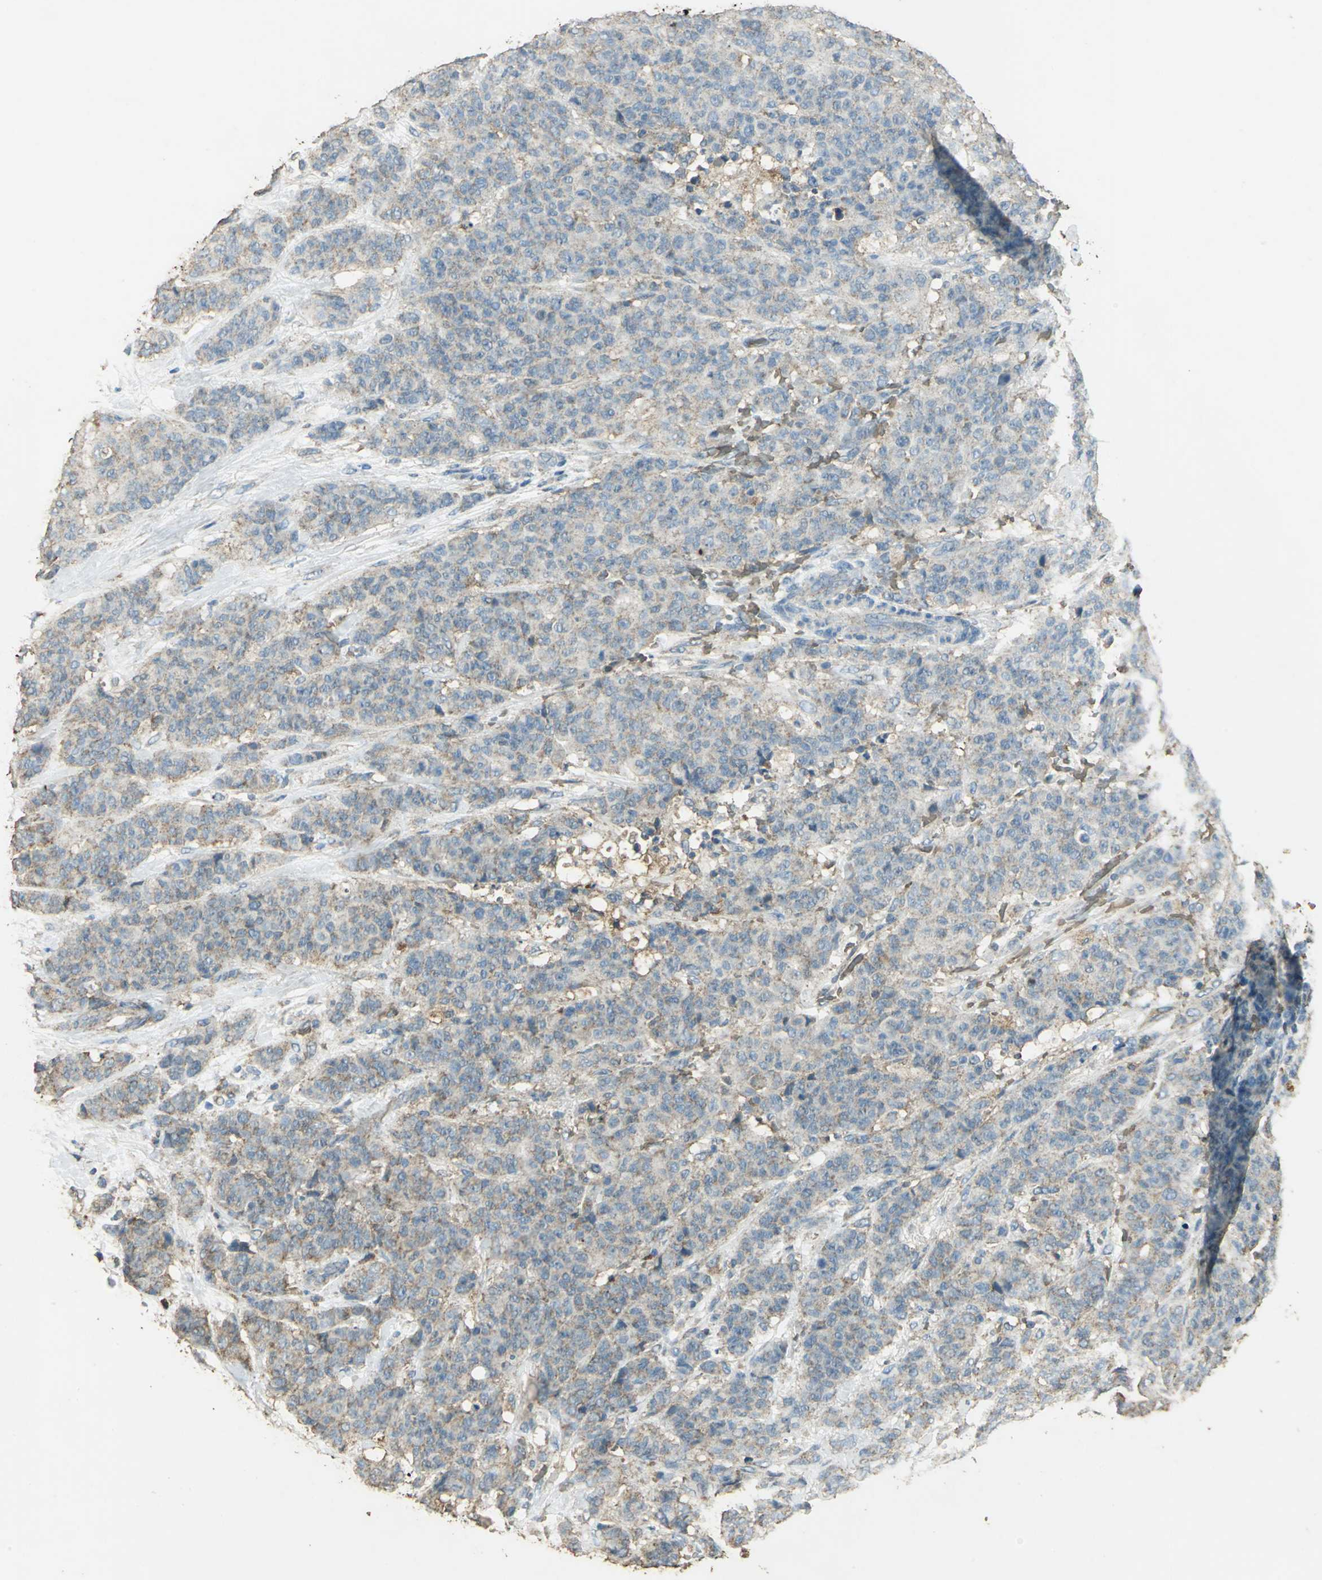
{"staining": {"intensity": "weak", "quantity": ">75%", "location": "cytoplasmic/membranous"}, "tissue": "breast cancer", "cell_type": "Tumor cells", "image_type": "cancer", "snomed": [{"axis": "morphology", "description": "Duct carcinoma"}, {"axis": "topography", "description": "Breast"}], "caption": "This photomicrograph exhibits IHC staining of human breast cancer, with low weak cytoplasmic/membranous positivity in about >75% of tumor cells.", "gene": "TRAPPC2", "patient": {"sex": "female", "age": 40}}